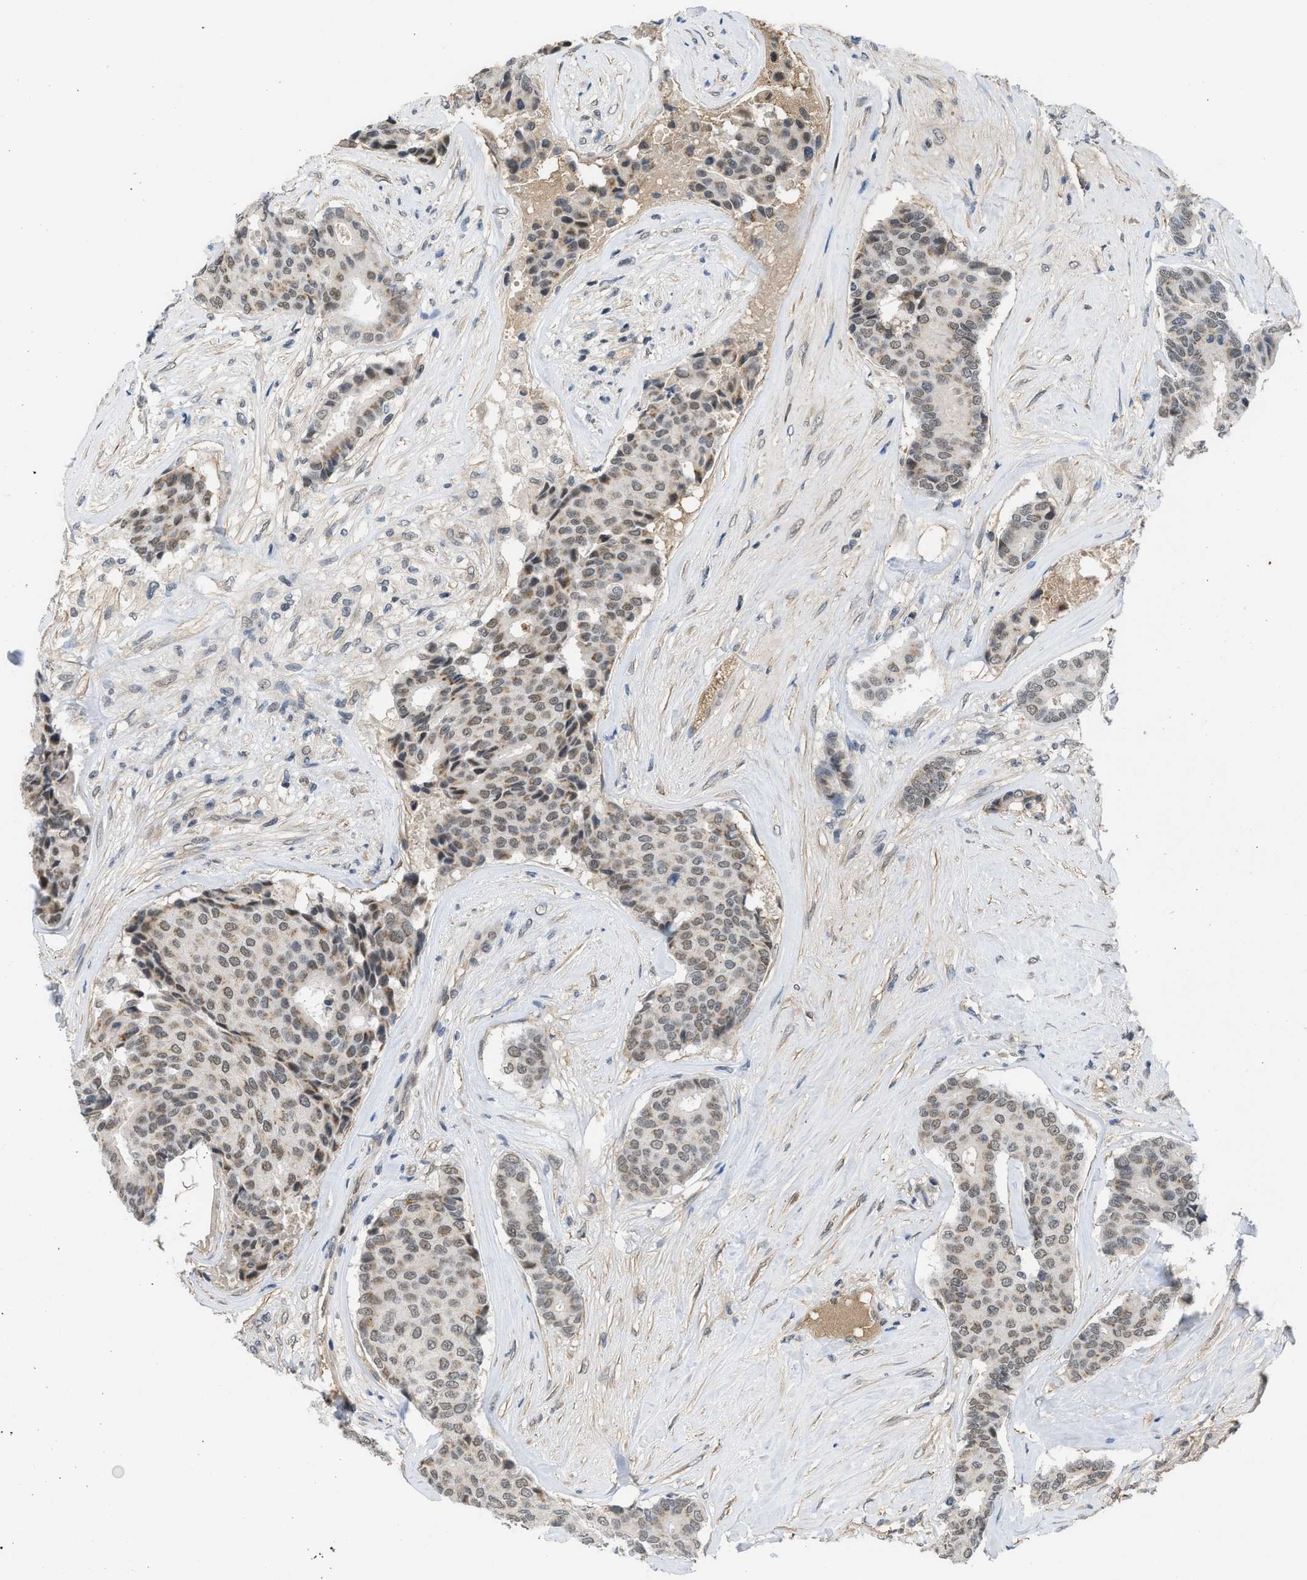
{"staining": {"intensity": "moderate", "quantity": ">75%", "location": "nuclear"}, "tissue": "breast cancer", "cell_type": "Tumor cells", "image_type": "cancer", "snomed": [{"axis": "morphology", "description": "Duct carcinoma"}, {"axis": "topography", "description": "Breast"}], "caption": "A brown stain shows moderate nuclear expression of a protein in human invasive ductal carcinoma (breast) tumor cells. Nuclei are stained in blue.", "gene": "TERF2IP", "patient": {"sex": "female", "age": 75}}